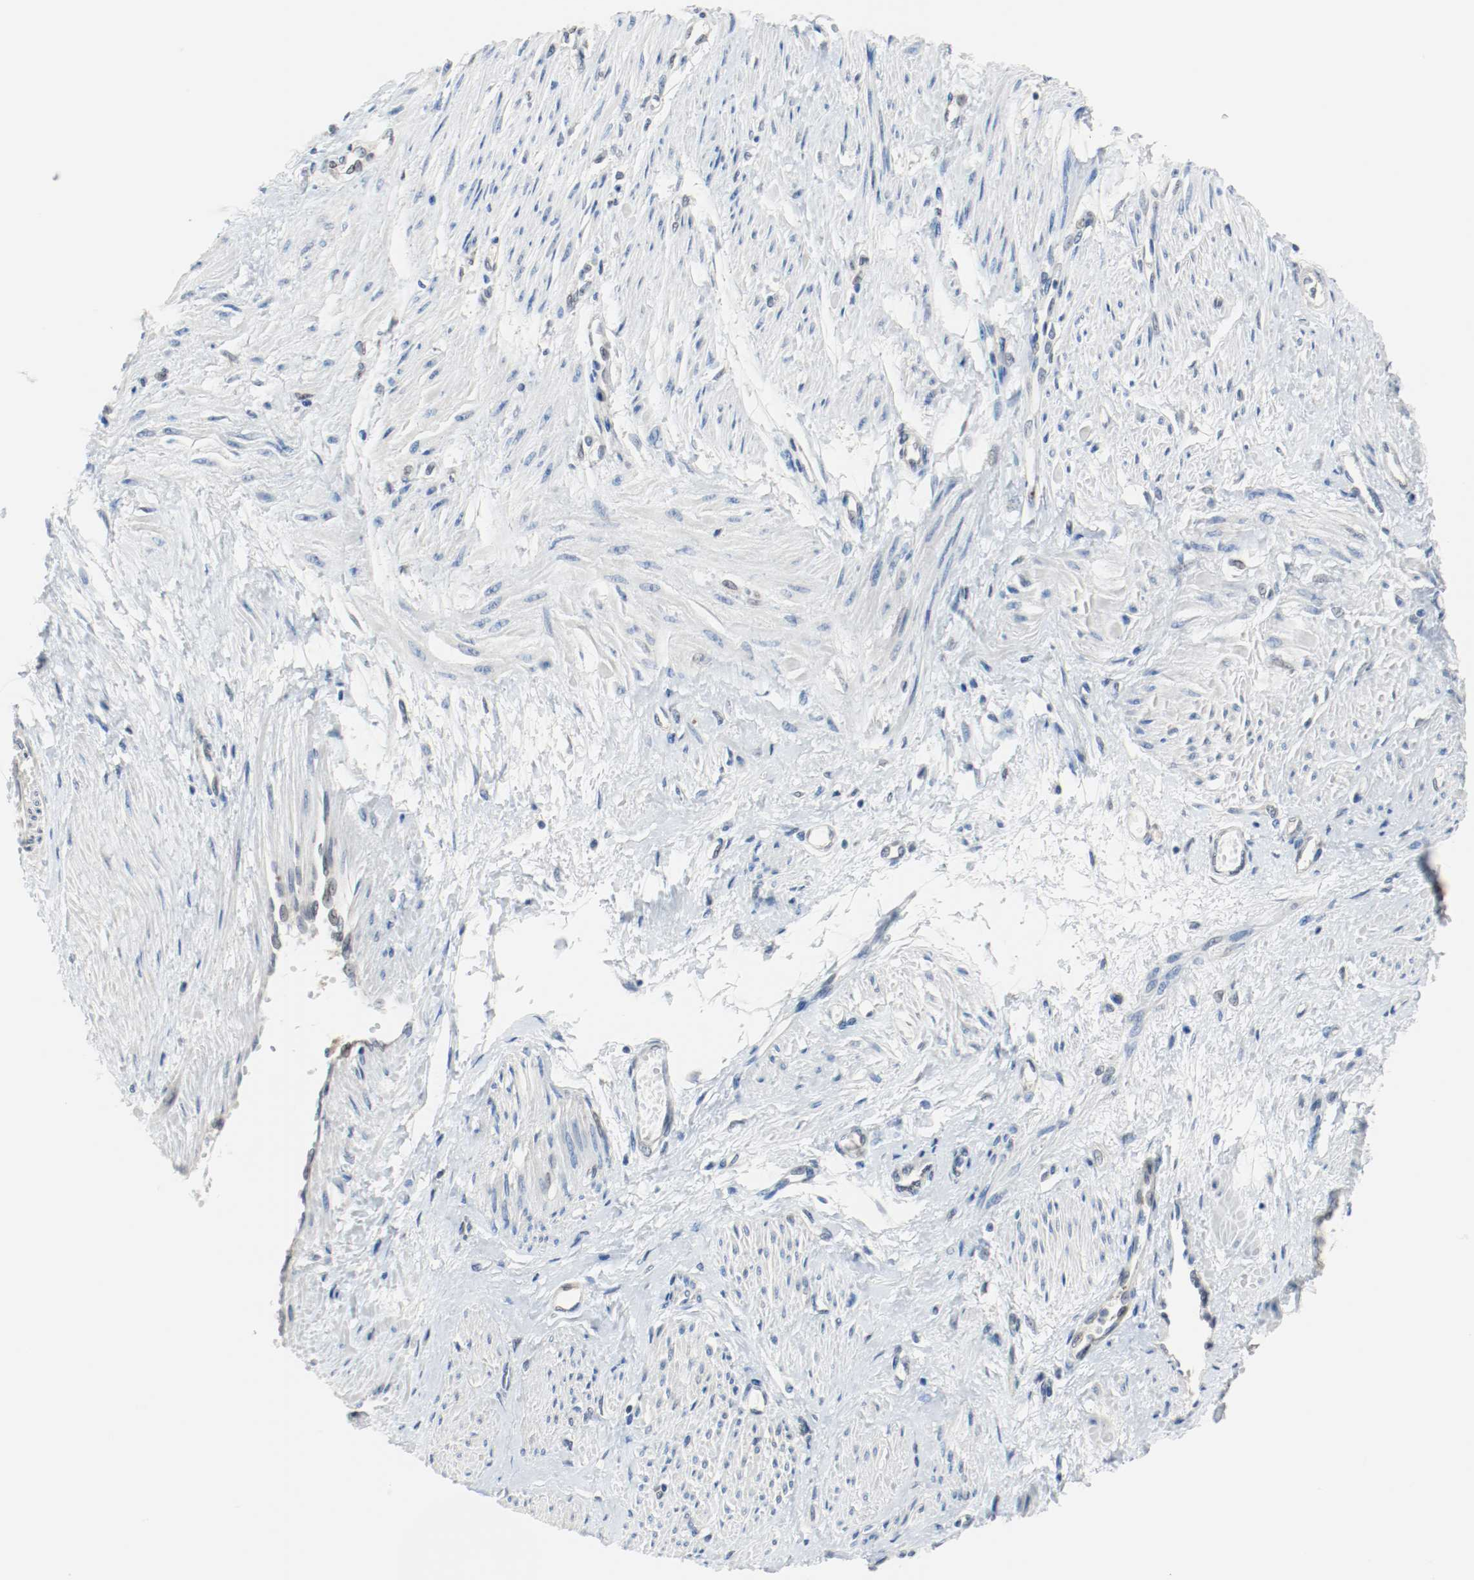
{"staining": {"intensity": "weak", "quantity": "25%-75%", "location": "cytoplasmic/membranous,nuclear"}, "tissue": "smooth muscle", "cell_type": "Smooth muscle cells", "image_type": "normal", "snomed": [{"axis": "morphology", "description": "Normal tissue, NOS"}, {"axis": "topography", "description": "Smooth muscle"}, {"axis": "topography", "description": "Uterus"}], "caption": "Weak cytoplasmic/membranous,nuclear protein positivity is present in approximately 25%-75% of smooth muscle cells in smooth muscle.", "gene": "PPME1", "patient": {"sex": "female", "age": 39}}